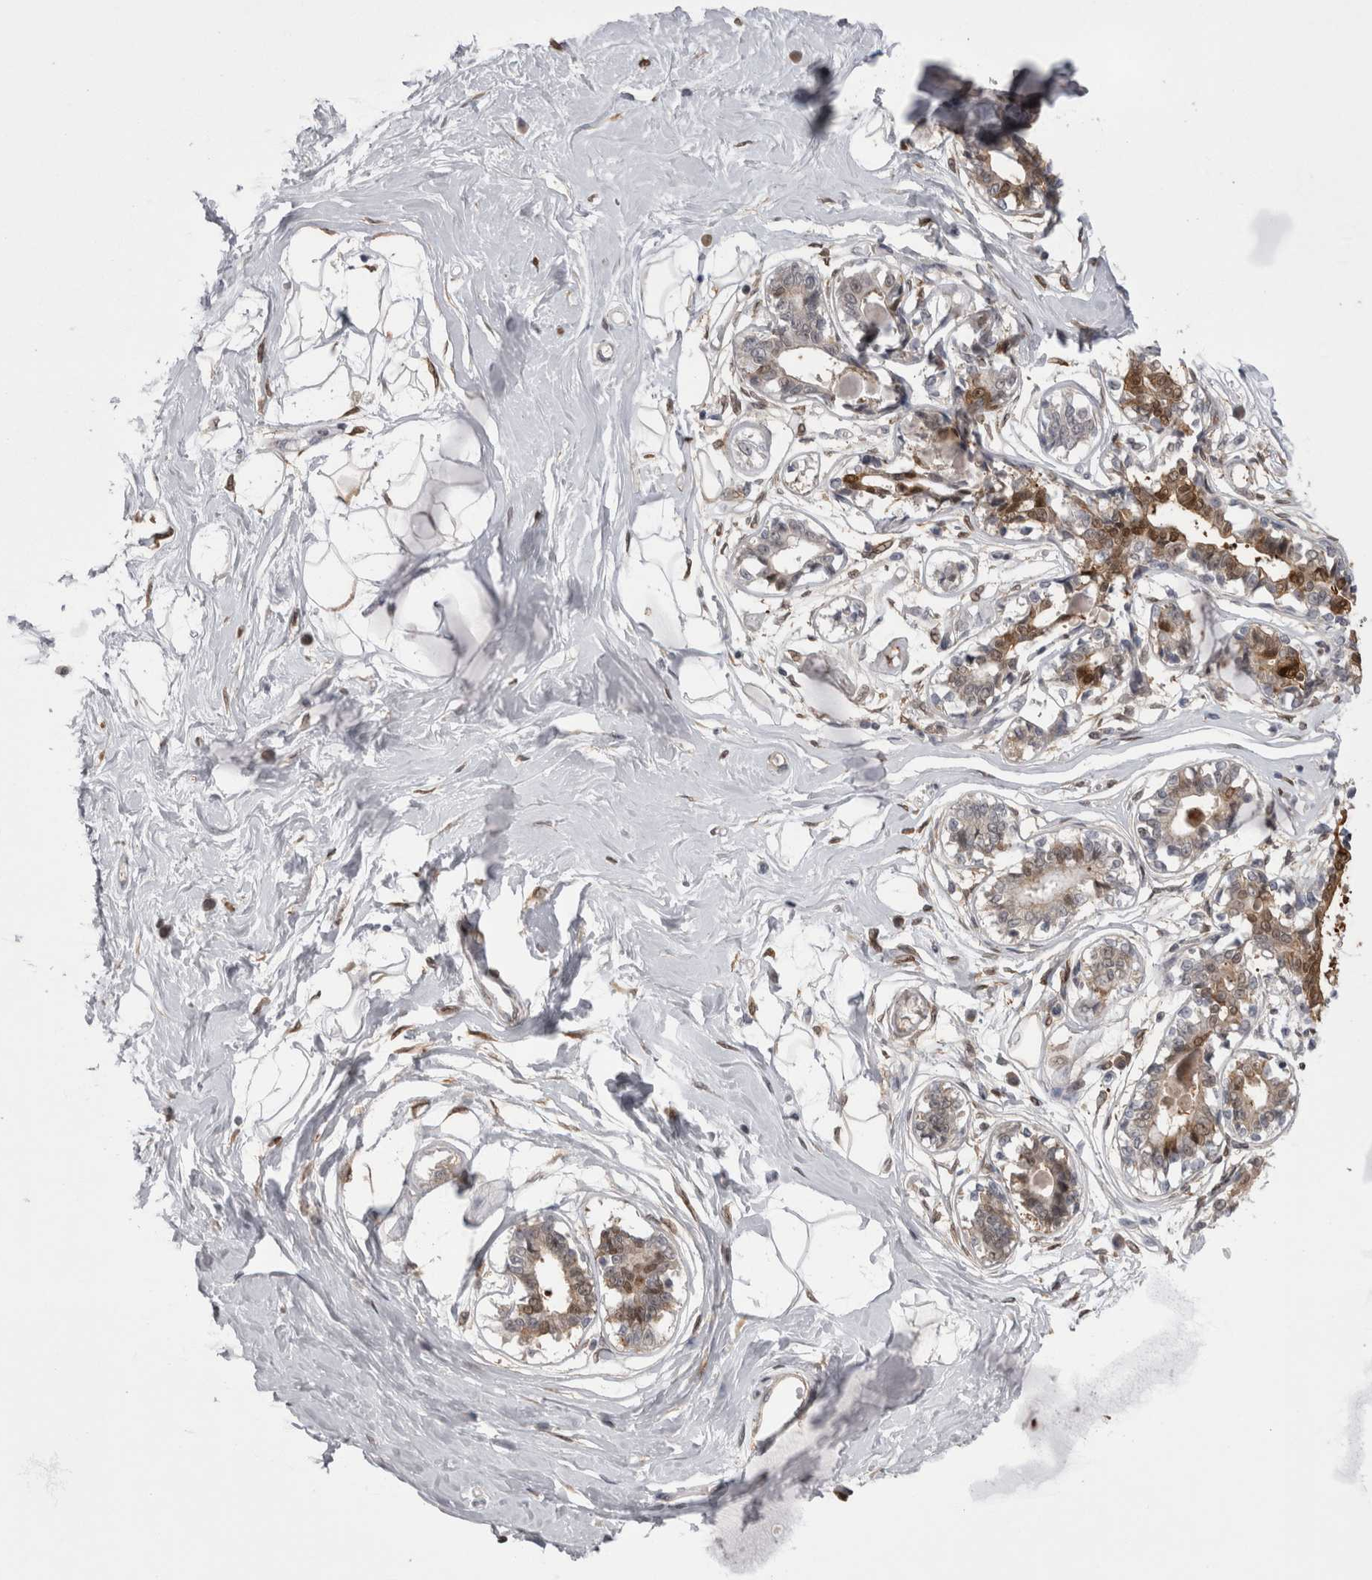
{"staining": {"intensity": "moderate", "quantity": ">75%", "location": "cytoplasmic/membranous"}, "tissue": "breast", "cell_type": "Adipocytes", "image_type": "normal", "snomed": [{"axis": "morphology", "description": "Normal tissue, NOS"}, {"axis": "topography", "description": "Breast"}], "caption": "Protein staining of normal breast reveals moderate cytoplasmic/membranous staining in approximately >75% of adipocytes. (Brightfield microscopy of DAB IHC at high magnification).", "gene": "CHIC1", "patient": {"sex": "female", "age": 45}}